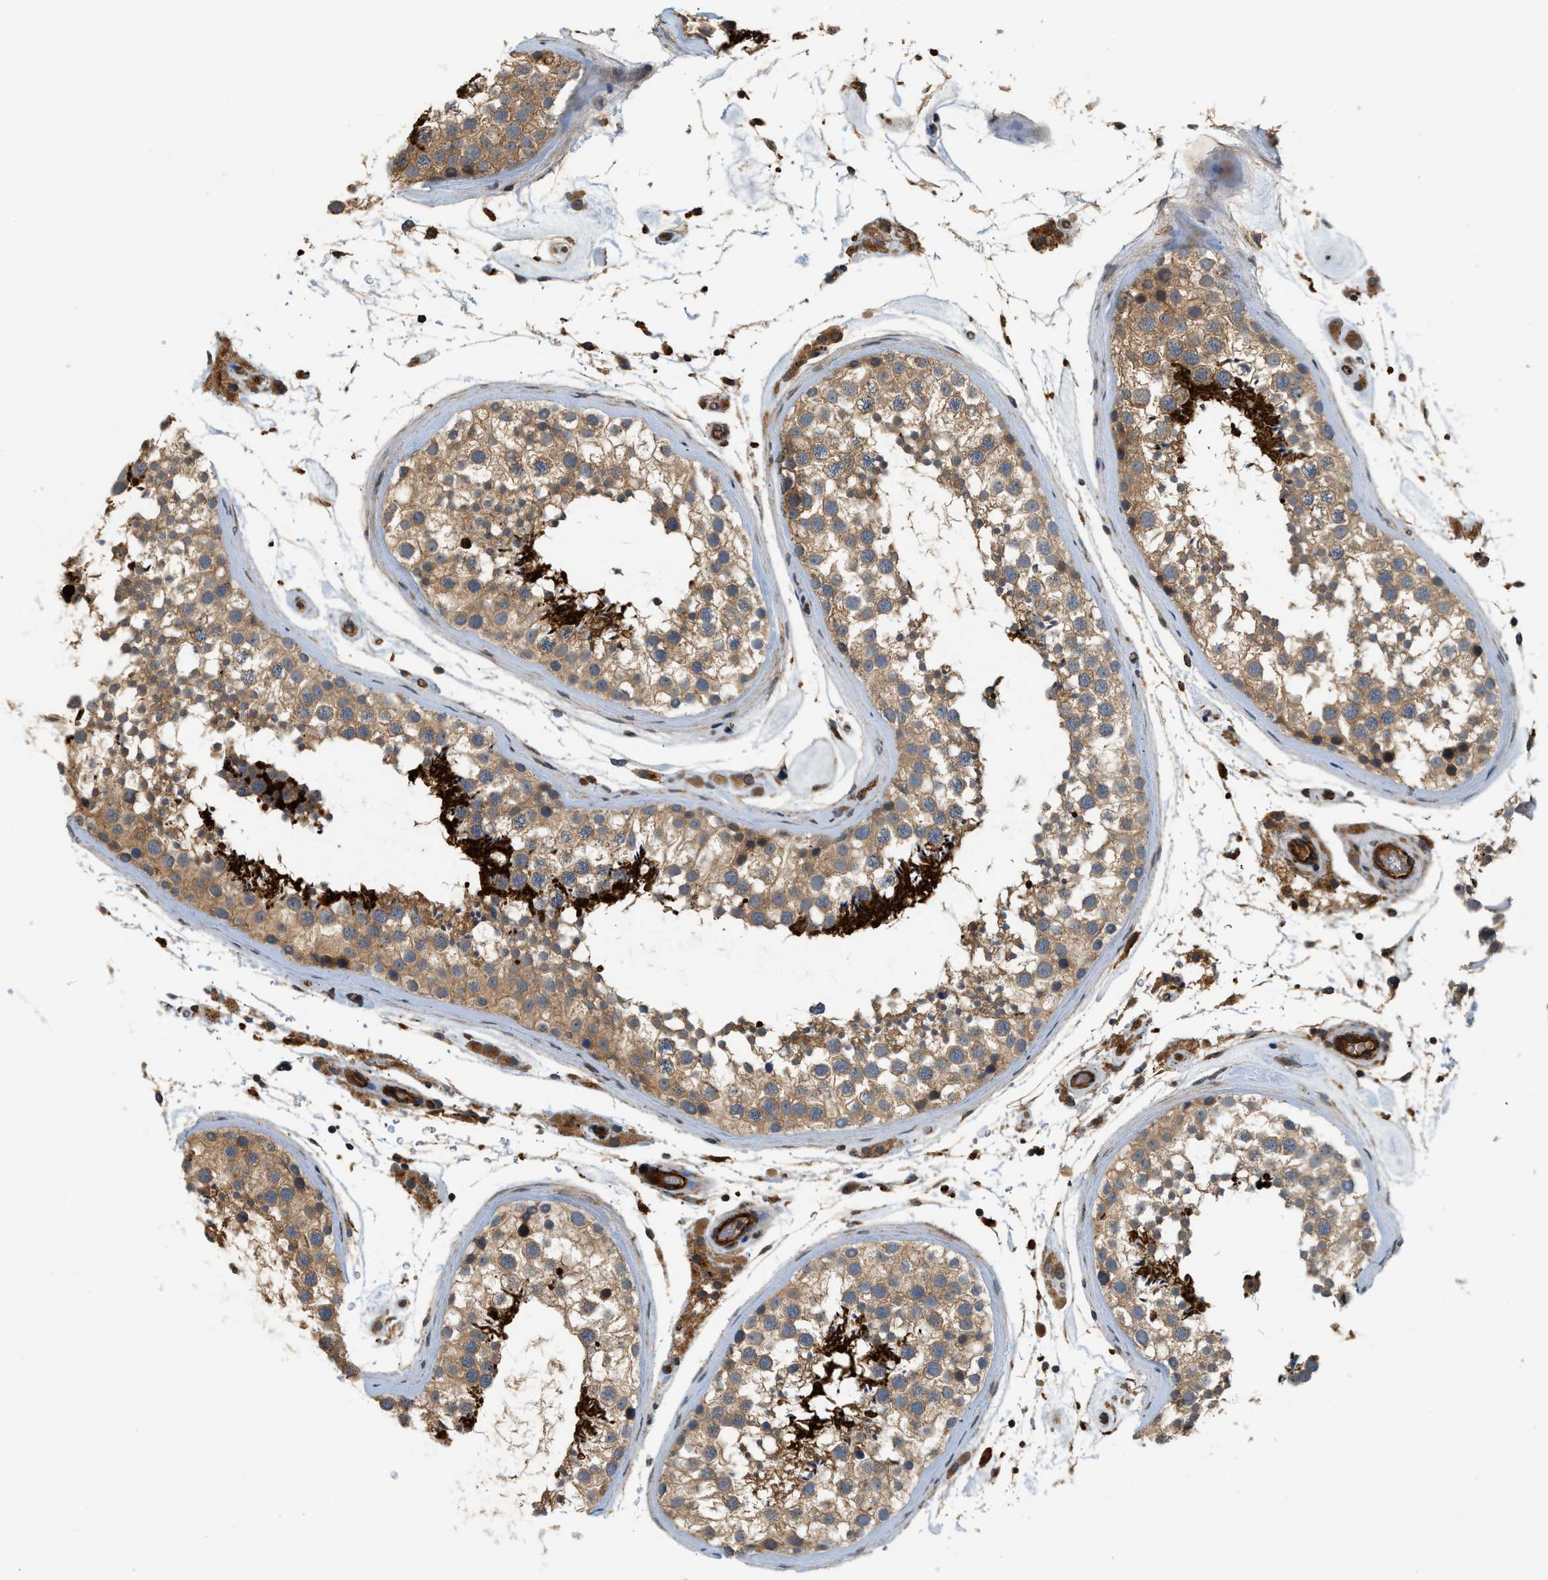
{"staining": {"intensity": "moderate", "quantity": ">75%", "location": "cytoplasmic/membranous"}, "tissue": "testis", "cell_type": "Cells in seminiferous ducts", "image_type": "normal", "snomed": [{"axis": "morphology", "description": "Normal tissue, NOS"}, {"axis": "topography", "description": "Testis"}], "caption": "Immunohistochemistry (IHC) of benign human testis shows medium levels of moderate cytoplasmic/membranous positivity in about >75% of cells in seminiferous ducts.", "gene": "HIP1", "patient": {"sex": "male", "age": 46}}